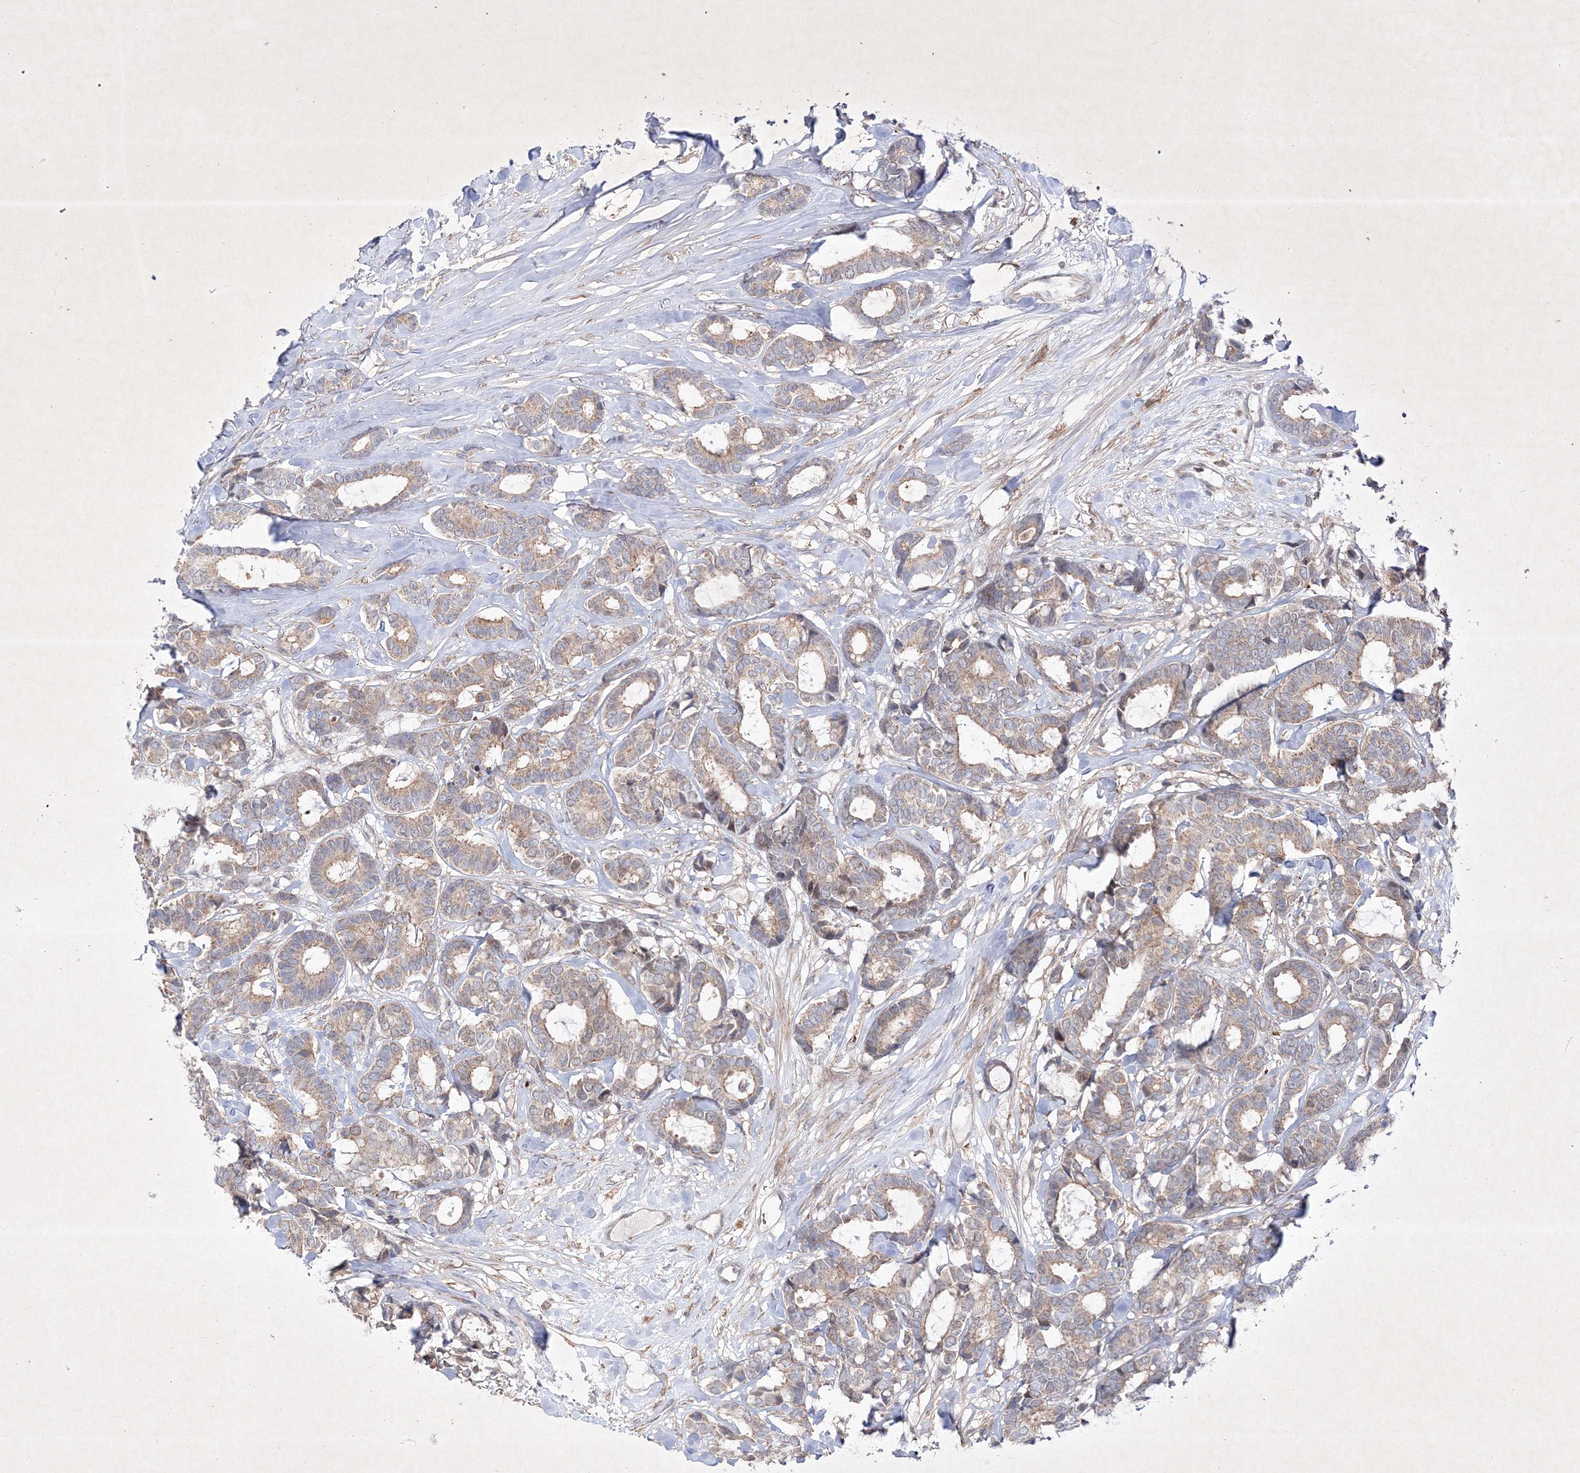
{"staining": {"intensity": "weak", "quantity": ">75%", "location": "cytoplasmic/membranous"}, "tissue": "breast cancer", "cell_type": "Tumor cells", "image_type": "cancer", "snomed": [{"axis": "morphology", "description": "Duct carcinoma"}, {"axis": "topography", "description": "Breast"}], "caption": "A micrograph of human breast cancer (infiltrating ductal carcinoma) stained for a protein exhibits weak cytoplasmic/membranous brown staining in tumor cells. (DAB (3,3'-diaminobenzidine) IHC, brown staining for protein, blue staining for nuclei).", "gene": "OPA1", "patient": {"sex": "female", "age": 87}}